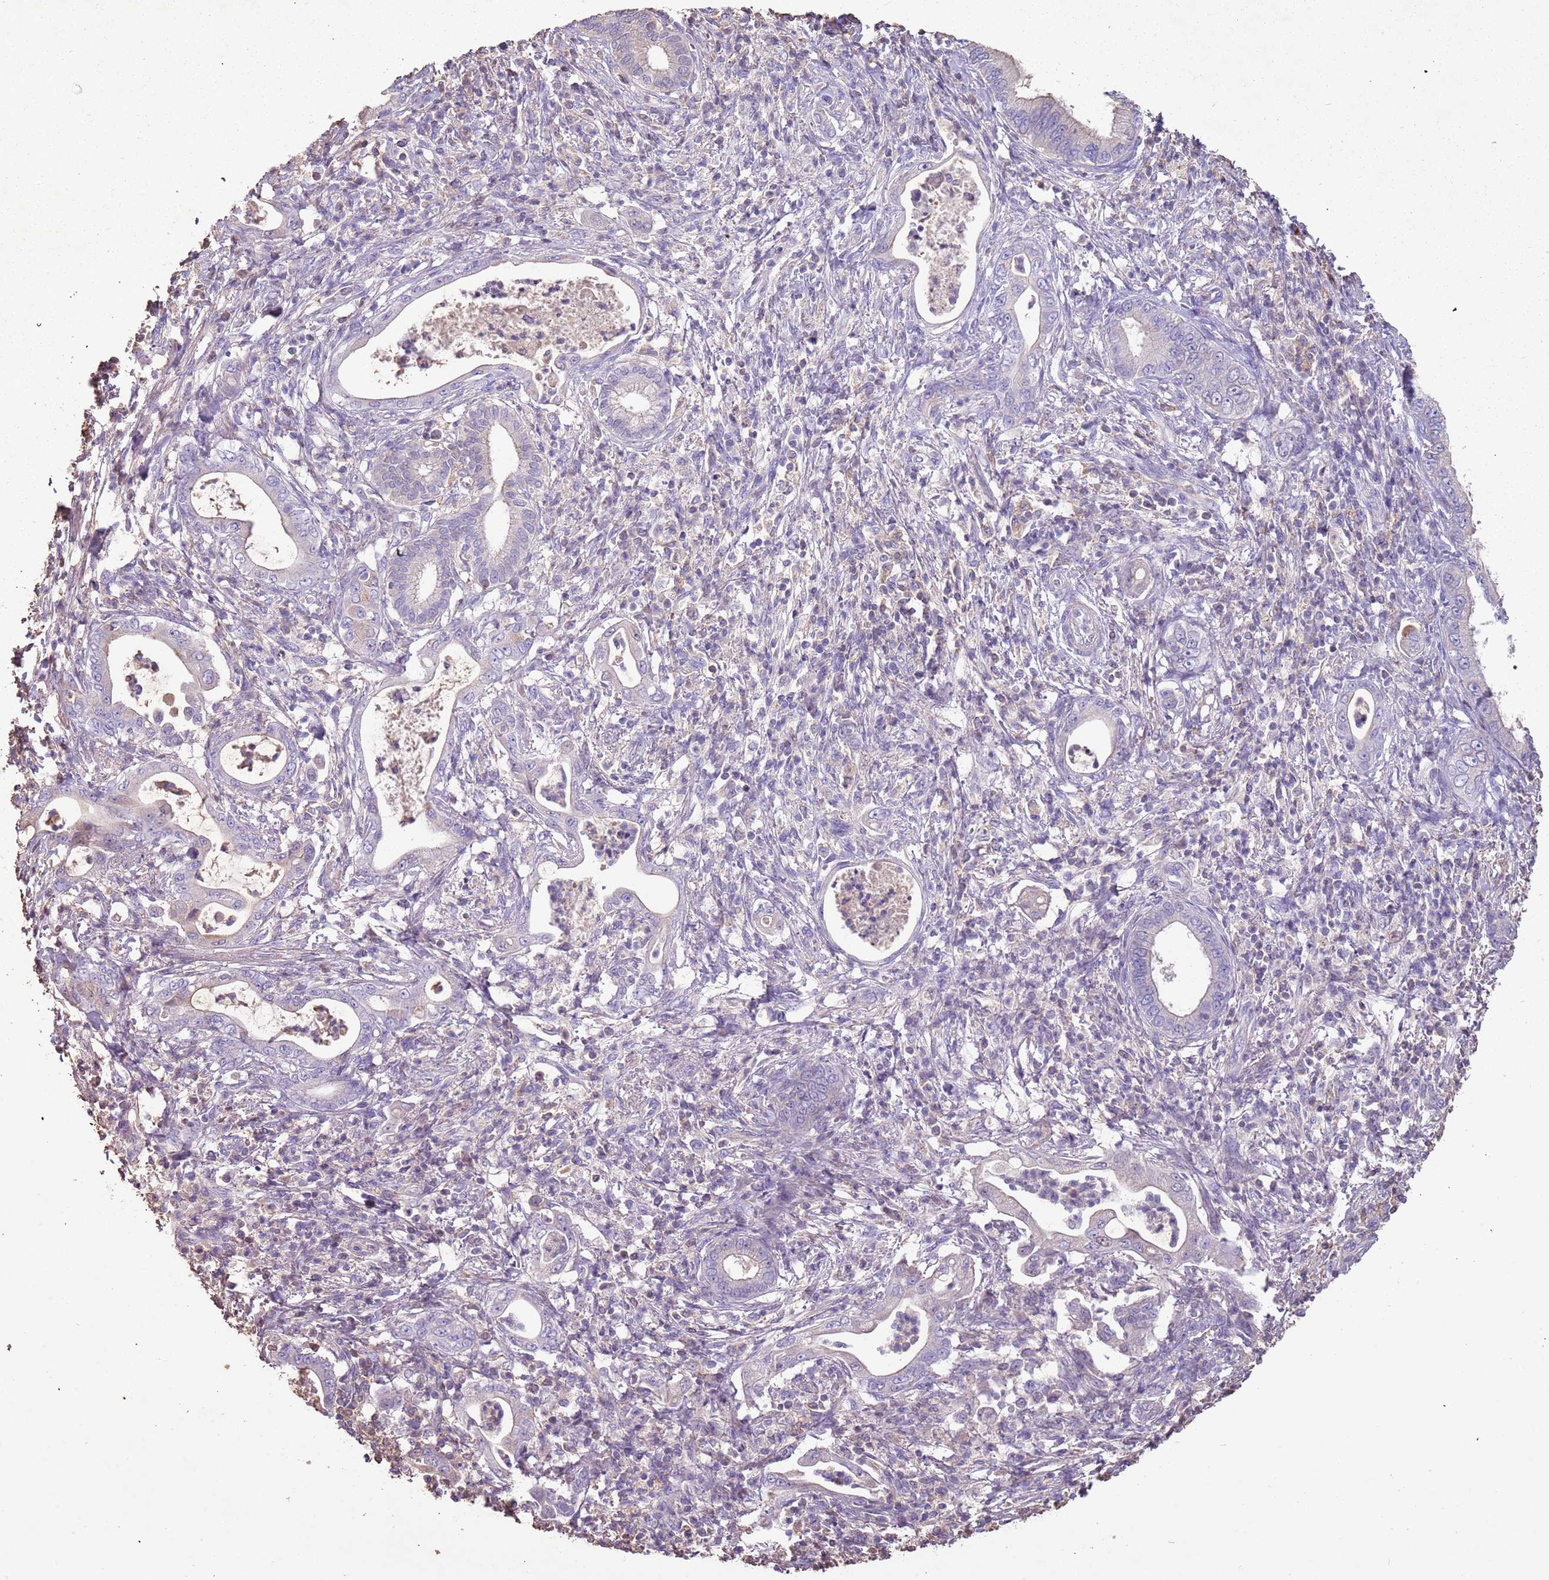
{"staining": {"intensity": "negative", "quantity": "none", "location": "none"}, "tissue": "pancreatic cancer", "cell_type": "Tumor cells", "image_type": "cancer", "snomed": [{"axis": "morphology", "description": "Normal tissue, NOS"}, {"axis": "morphology", "description": "Adenocarcinoma, NOS"}, {"axis": "topography", "description": "Pancreas"}], "caption": "The photomicrograph shows no staining of tumor cells in pancreatic cancer (adenocarcinoma). Brightfield microscopy of immunohistochemistry (IHC) stained with DAB (3,3'-diaminobenzidine) (brown) and hematoxylin (blue), captured at high magnification.", "gene": "FECH", "patient": {"sex": "female", "age": 55}}